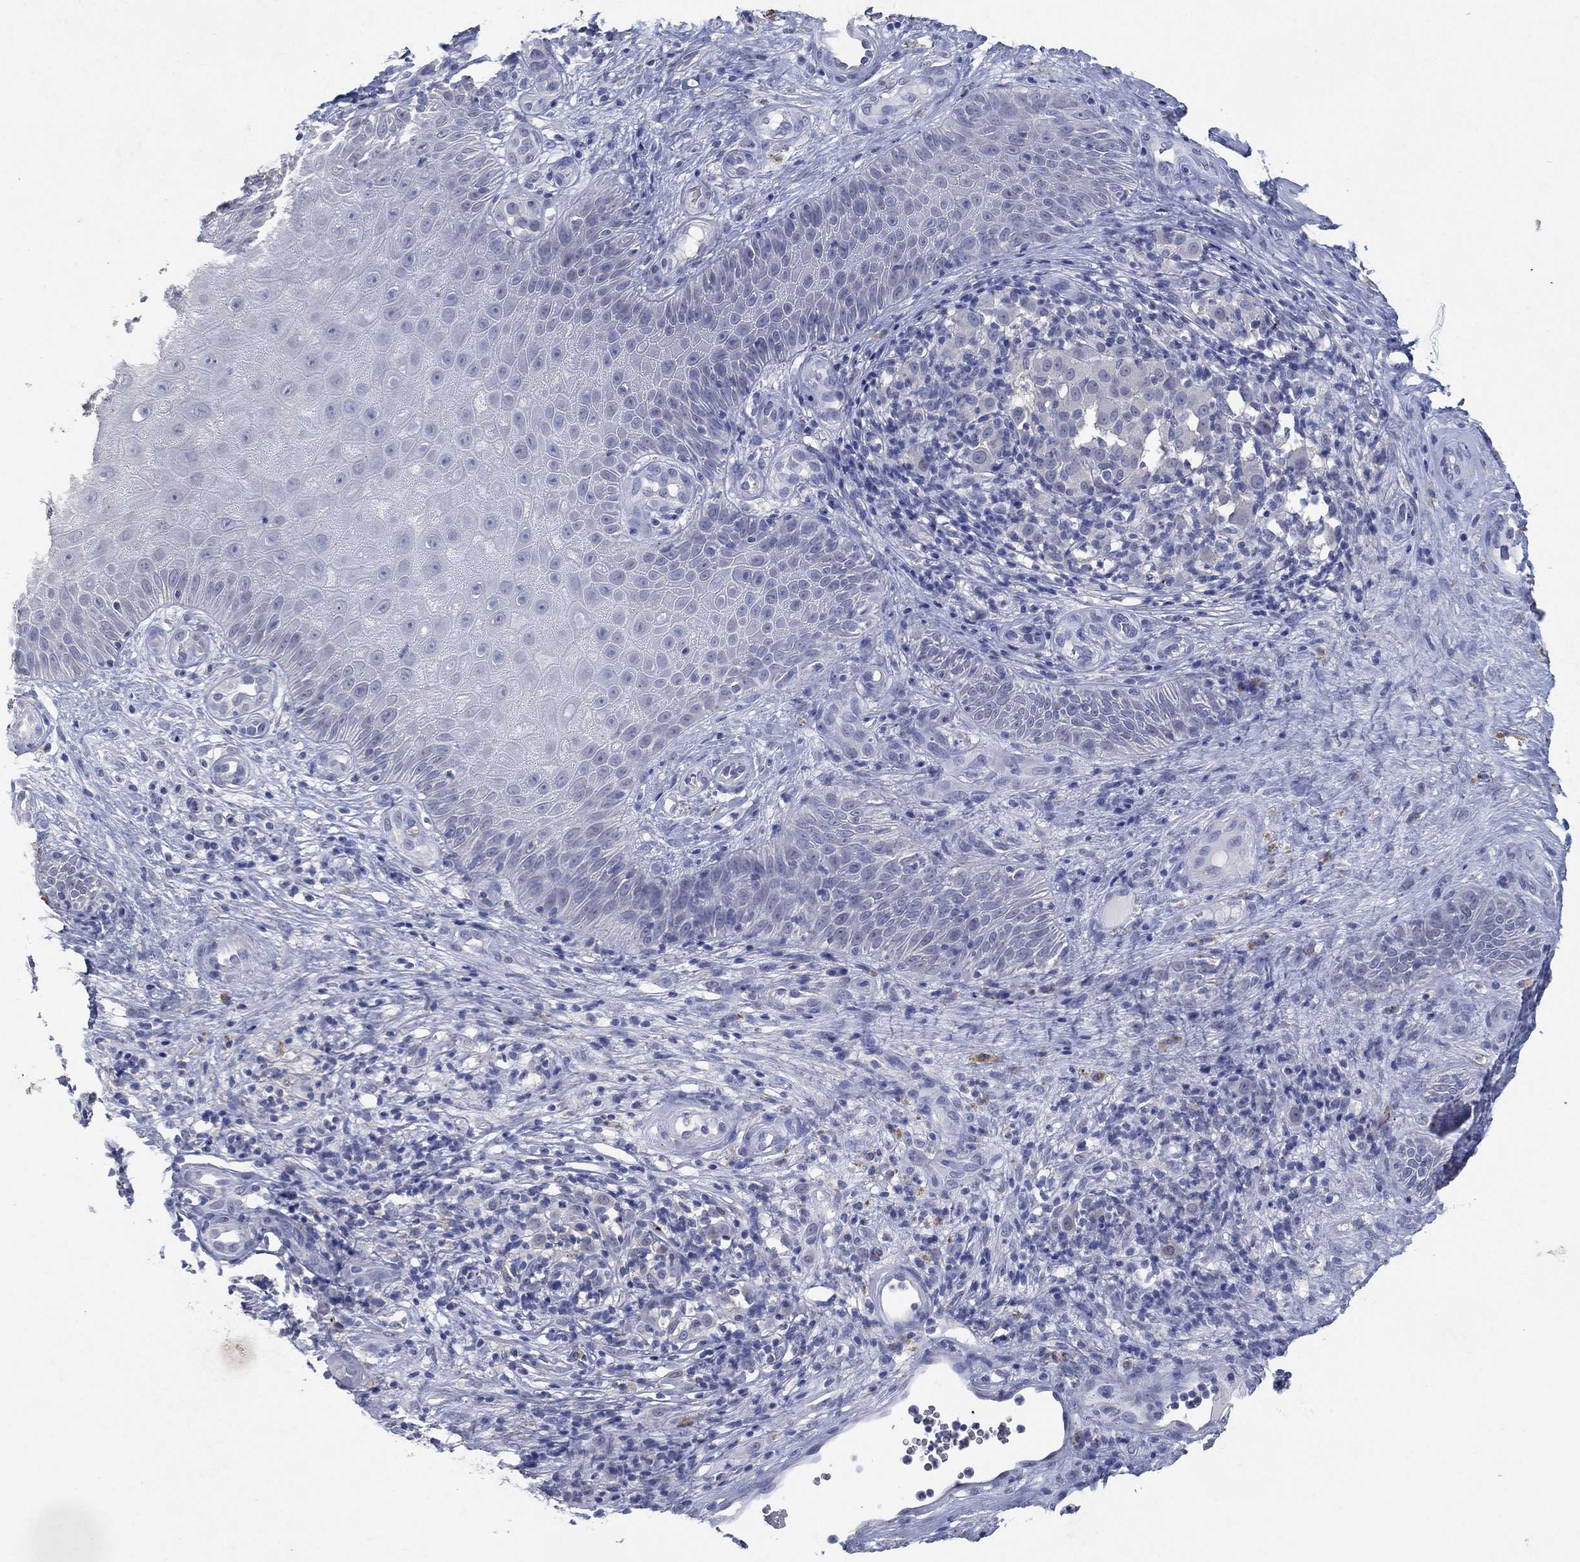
{"staining": {"intensity": "negative", "quantity": "none", "location": "none"}, "tissue": "melanoma", "cell_type": "Tumor cells", "image_type": "cancer", "snomed": [{"axis": "morphology", "description": "Malignant melanoma, NOS"}, {"axis": "topography", "description": "Skin"}], "caption": "Photomicrograph shows no significant protein positivity in tumor cells of melanoma.", "gene": "FSCN2", "patient": {"sex": "female", "age": 87}}